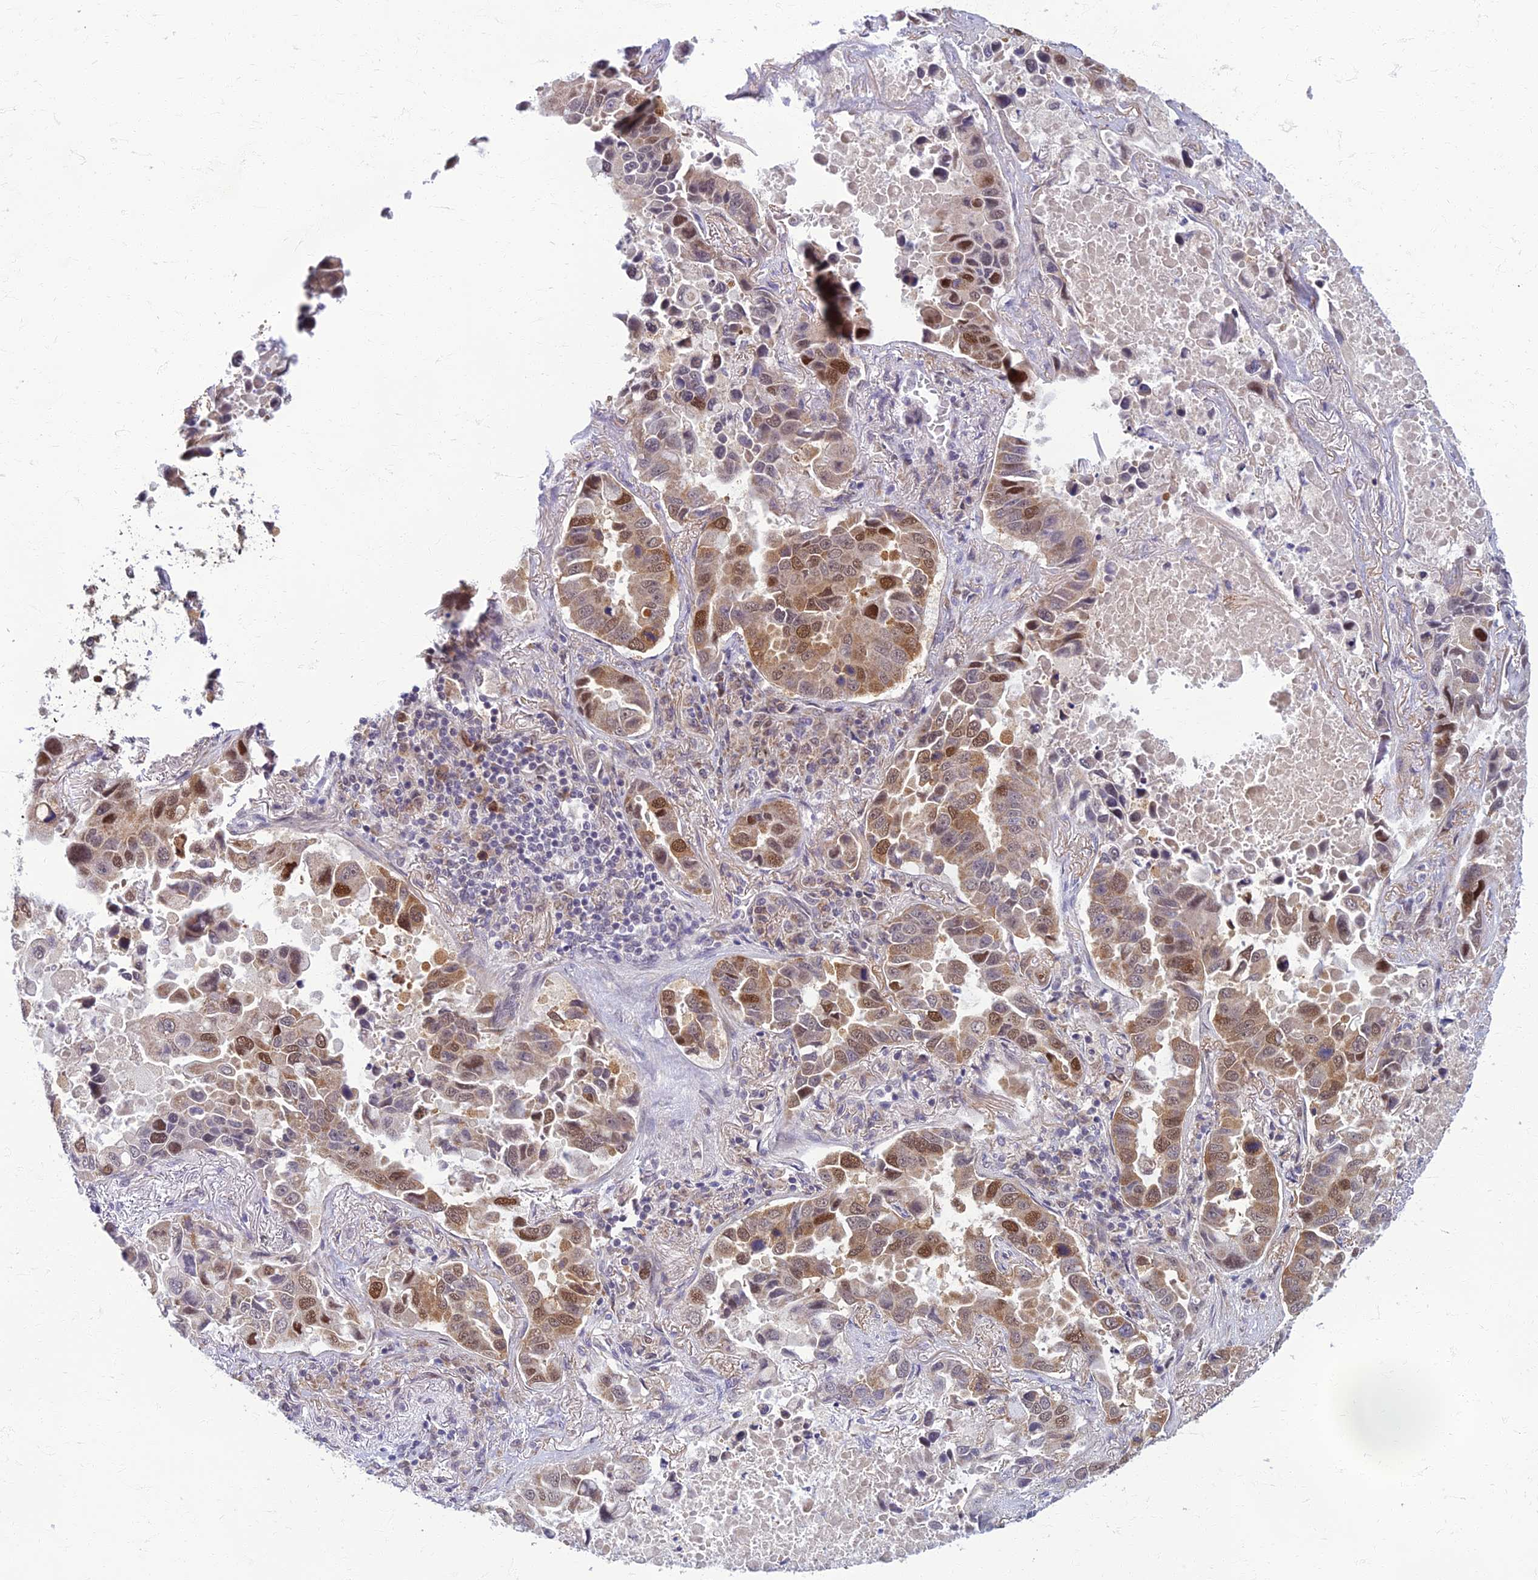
{"staining": {"intensity": "moderate", "quantity": "25%-75%", "location": "nuclear"}, "tissue": "lung cancer", "cell_type": "Tumor cells", "image_type": "cancer", "snomed": [{"axis": "morphology", "description": "Adenocarcinoma, NOS"}, {"axis": "topography", "description": "Lung"}], "caption": "Moderate nuclear positivity is seen in about 25%-75% of tumor cells in adenocarcinoma (lung).", "gene": "EARS2", "patient": {"sex": "male", "age": 64}}